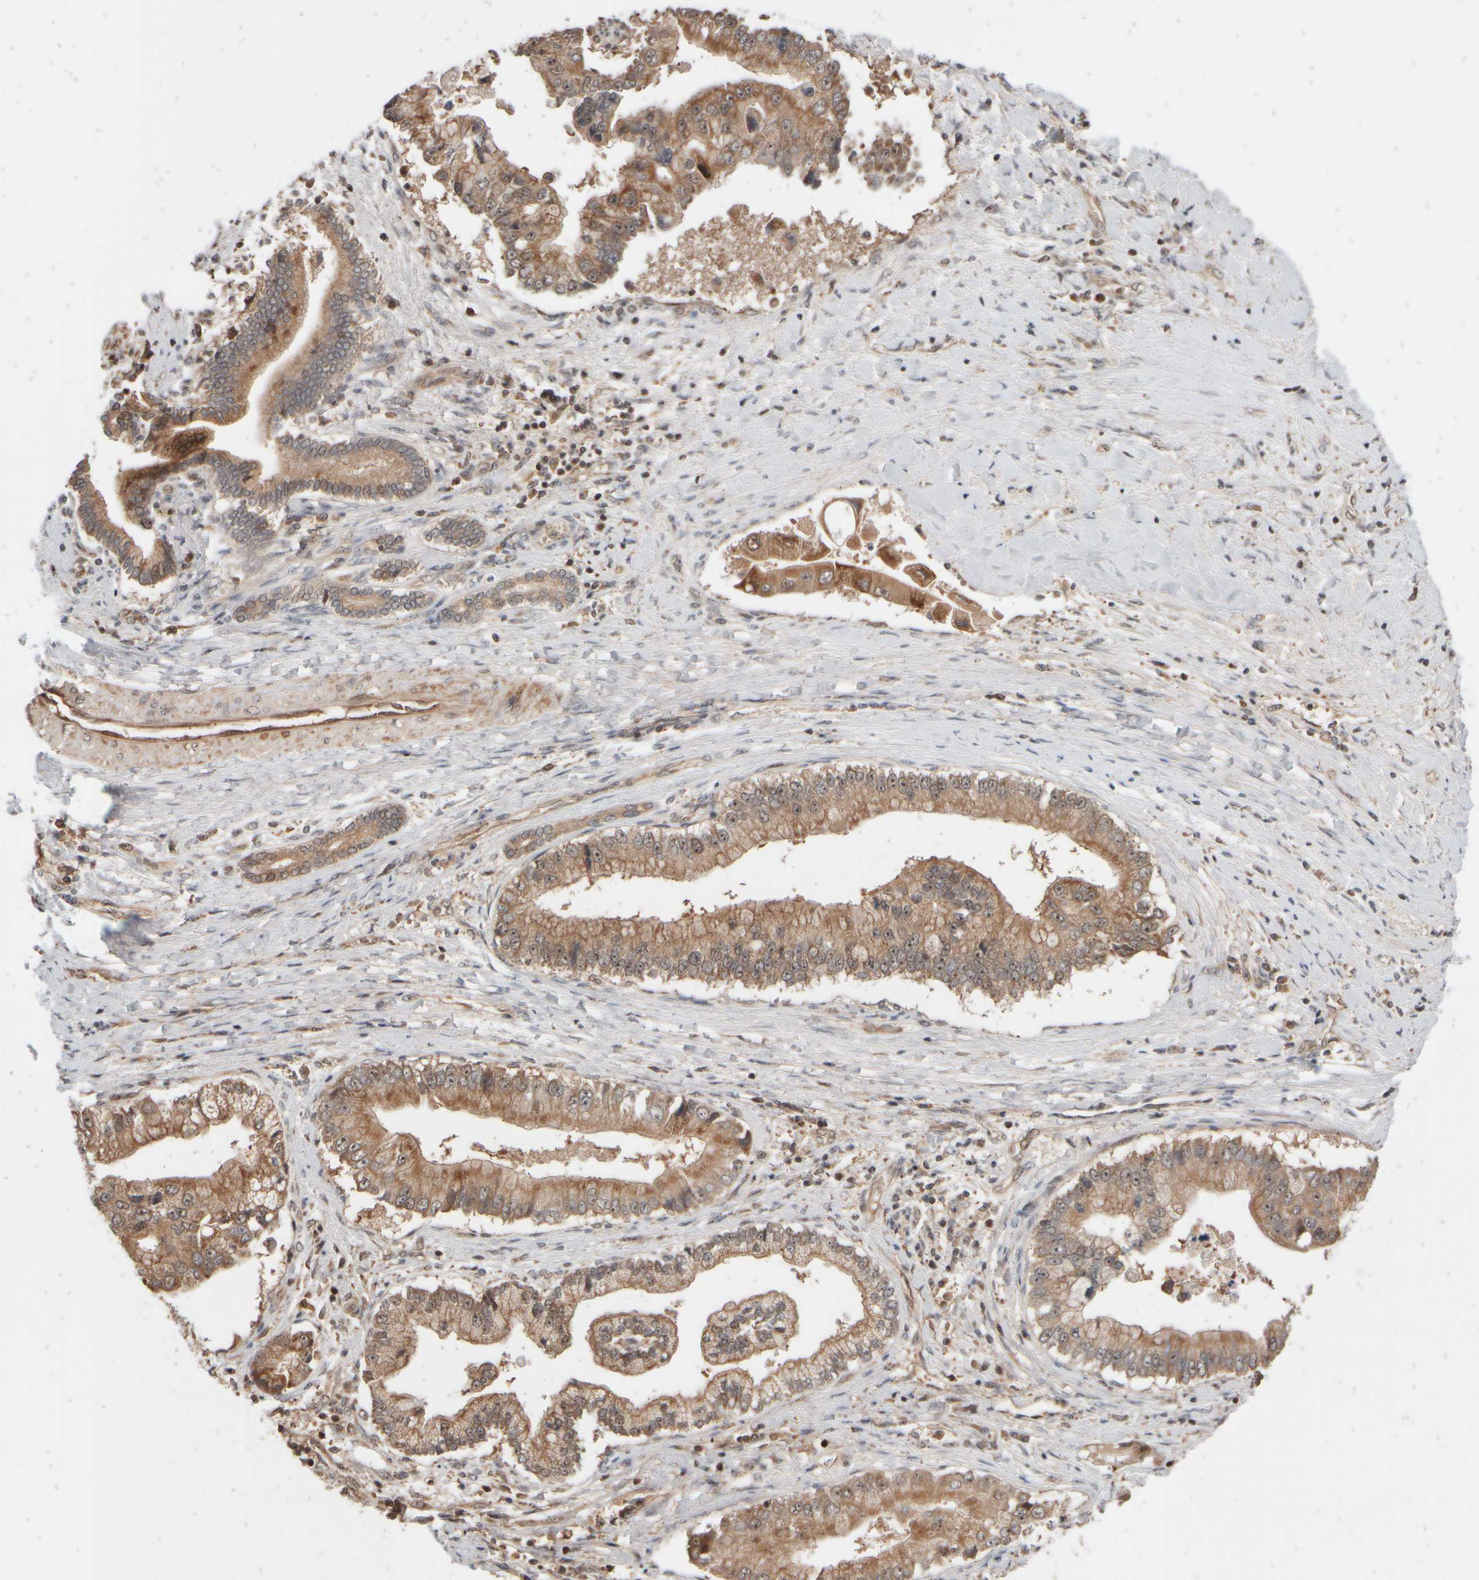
{"staining": {"intensity": "moderate", "quantity": ">75%", "location": "cytoplasmic/membranous"}, "tissue": "liver cancer", "cell_type": "Tumor cells", "image_type": "cancer", "snomed": [{"axis": "morphology", "description": "Cholangiocarcinoma"}, {"axis": "topography", "description": "Liver"}], "caption": "Immunohistochemical staining of human liver cancer (cholangiocarcinoma) demonstrates medium levels of moderate cytoplasmic/membranous protein expression in approximately >75% of tumor cells.", "gene": "ABHD11", "patient": {"sex": "male", "age": 50}}